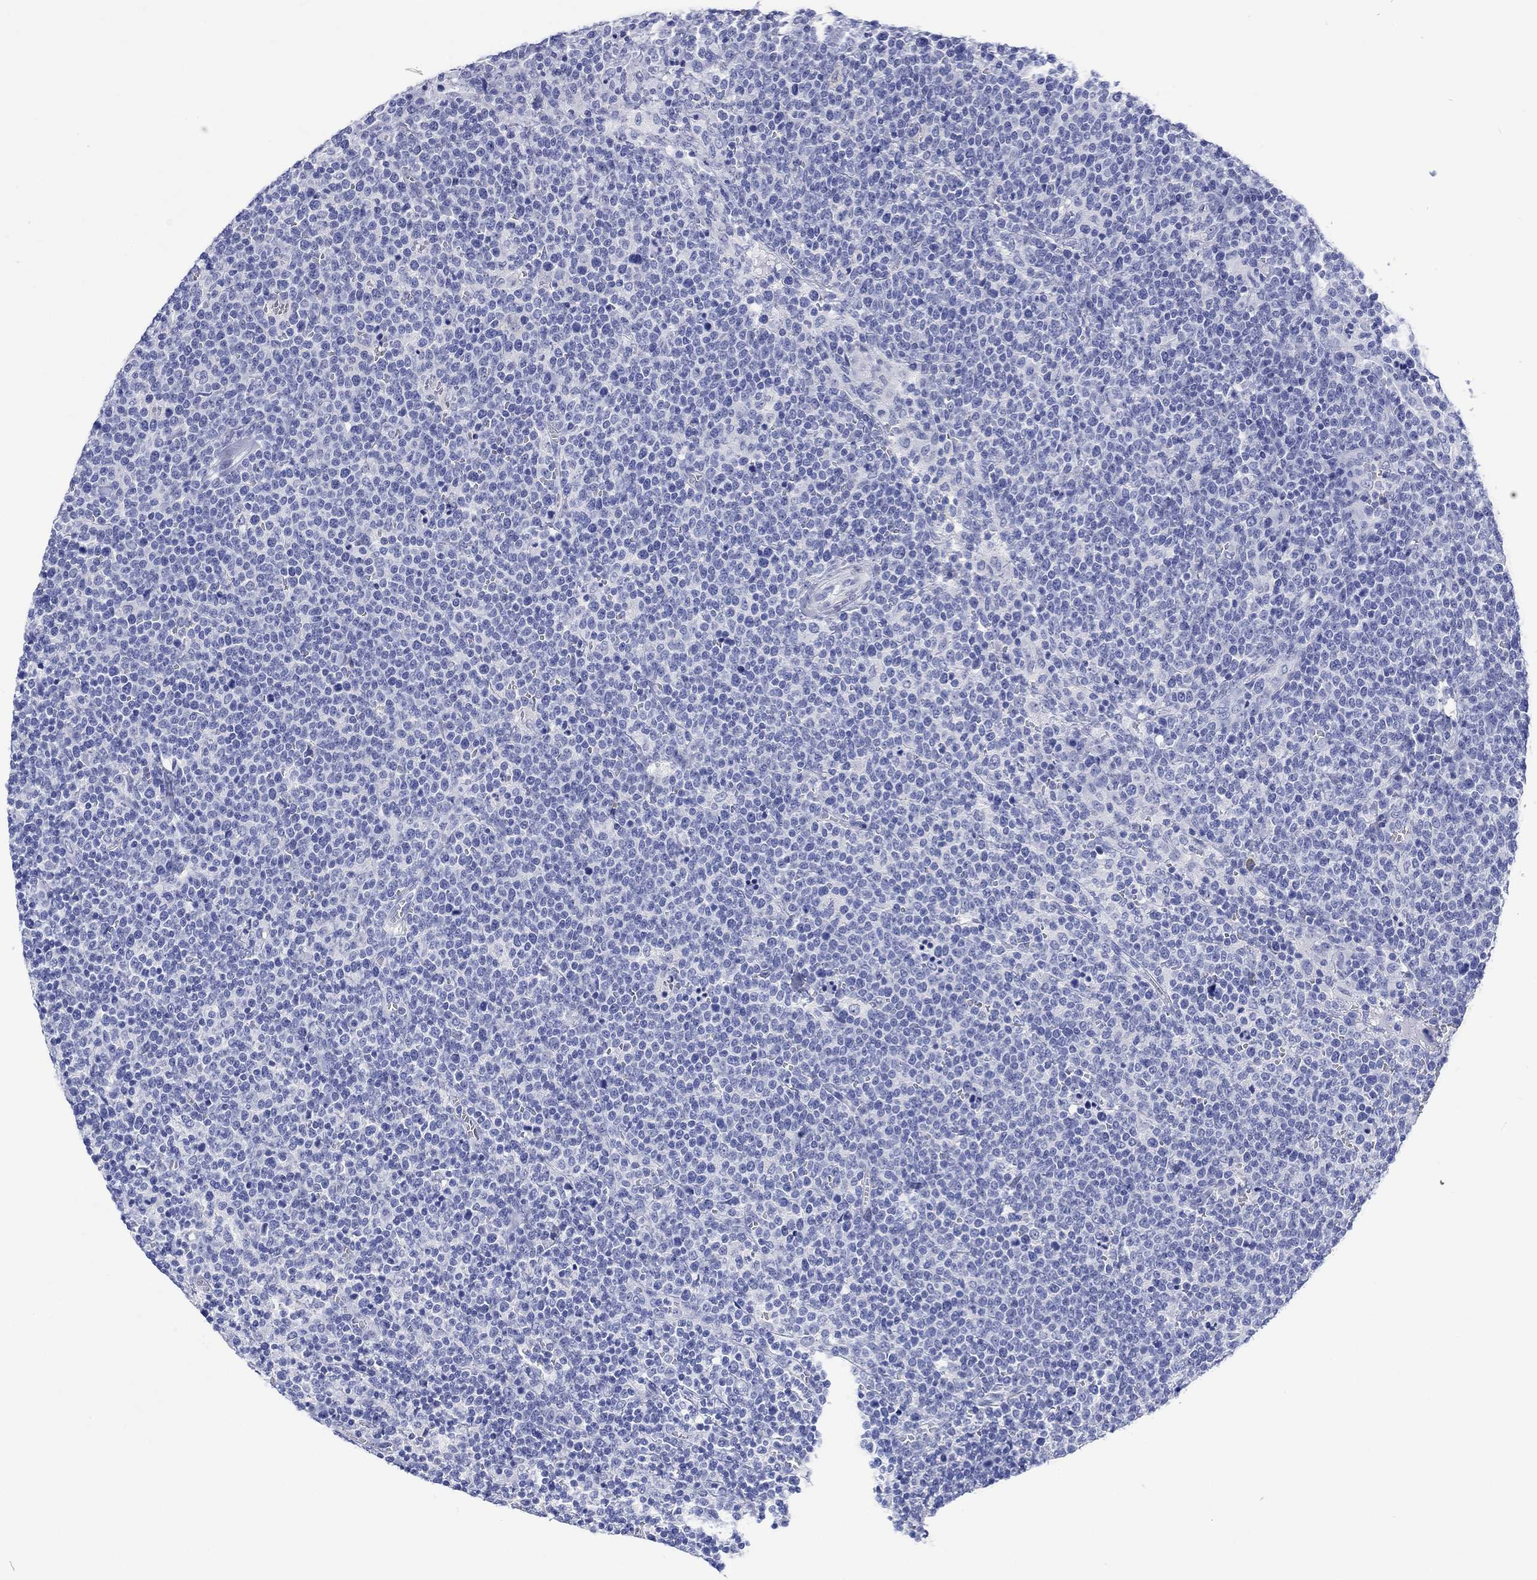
{"staining": {"intensity": "negative", "quantity": "none", "location": "none"}, "tissue": "lymphoma", "cell_type": "Tumor cells", "image_type": "cancer", "snomed": [{"axis": "morphology", "description": "Malignant lymphoma, non-Hodgkin's type, High grade"}, {"axis": "topography", "description": "Lymph node"}], "caption": "A photomicrograph of high-grade malignant lymphoma, non-Hodgkin's type stained for a protein demonstrates no brown staining in tumor cells.", "gene": "MSI1", "patient": {"sex": "male", "age": 61}}